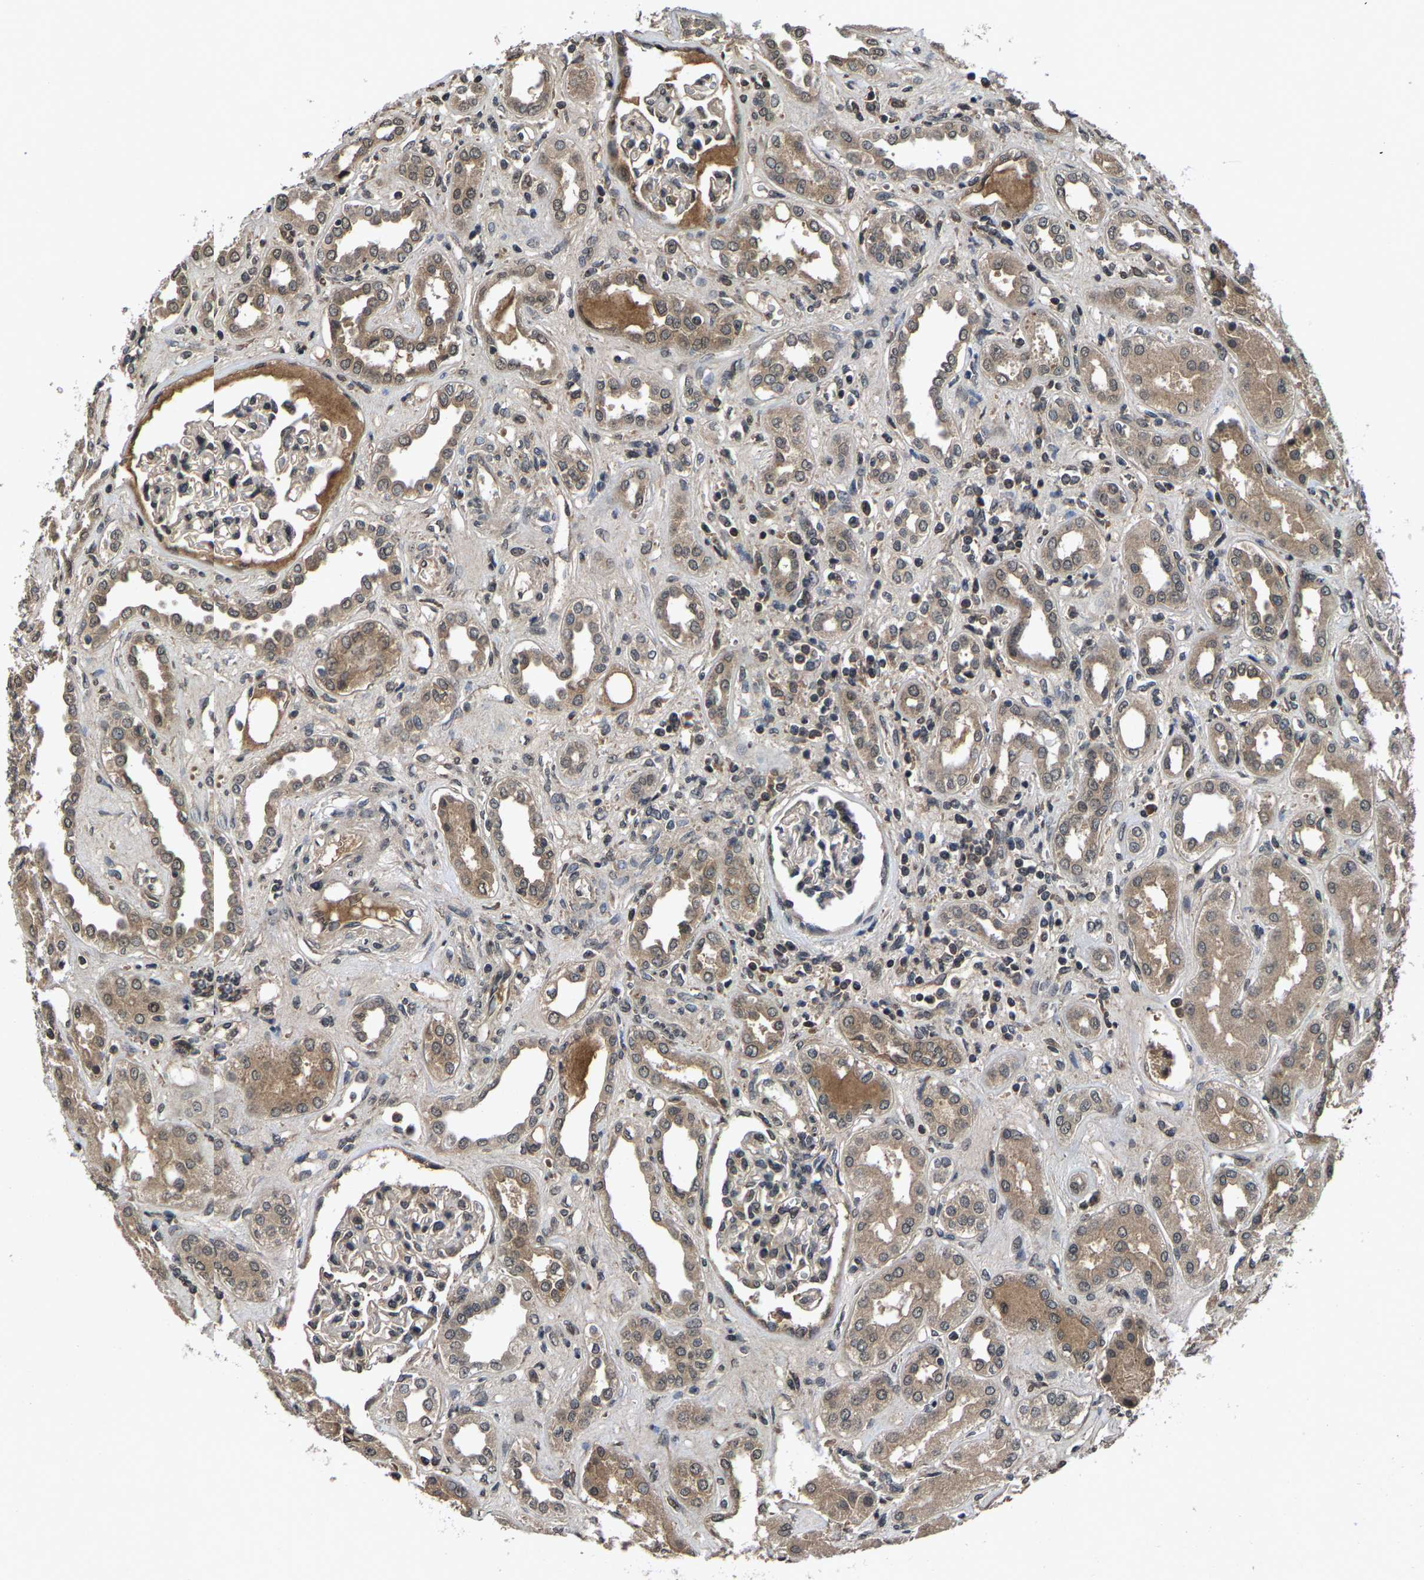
{"staining": {"intensity": "weak", "quantity": "<25%", "location": "nuclear"}, "tissue": "kidney", "cell_type": "Cells in glomeruli", "image_type": "normal", "snomed": [{"axis": "morphology", "description": "Normal tissue, NOS"}, {"axis": "topography", "description": "Kidney"}], "caption": "Immunohistochemistry histopathology image of normal kidney stained for a protein (brown), which shows no staining in cells in glomeruli.", "gene": "HUWE1", "patient": {"sex": "male", "age": 59}}